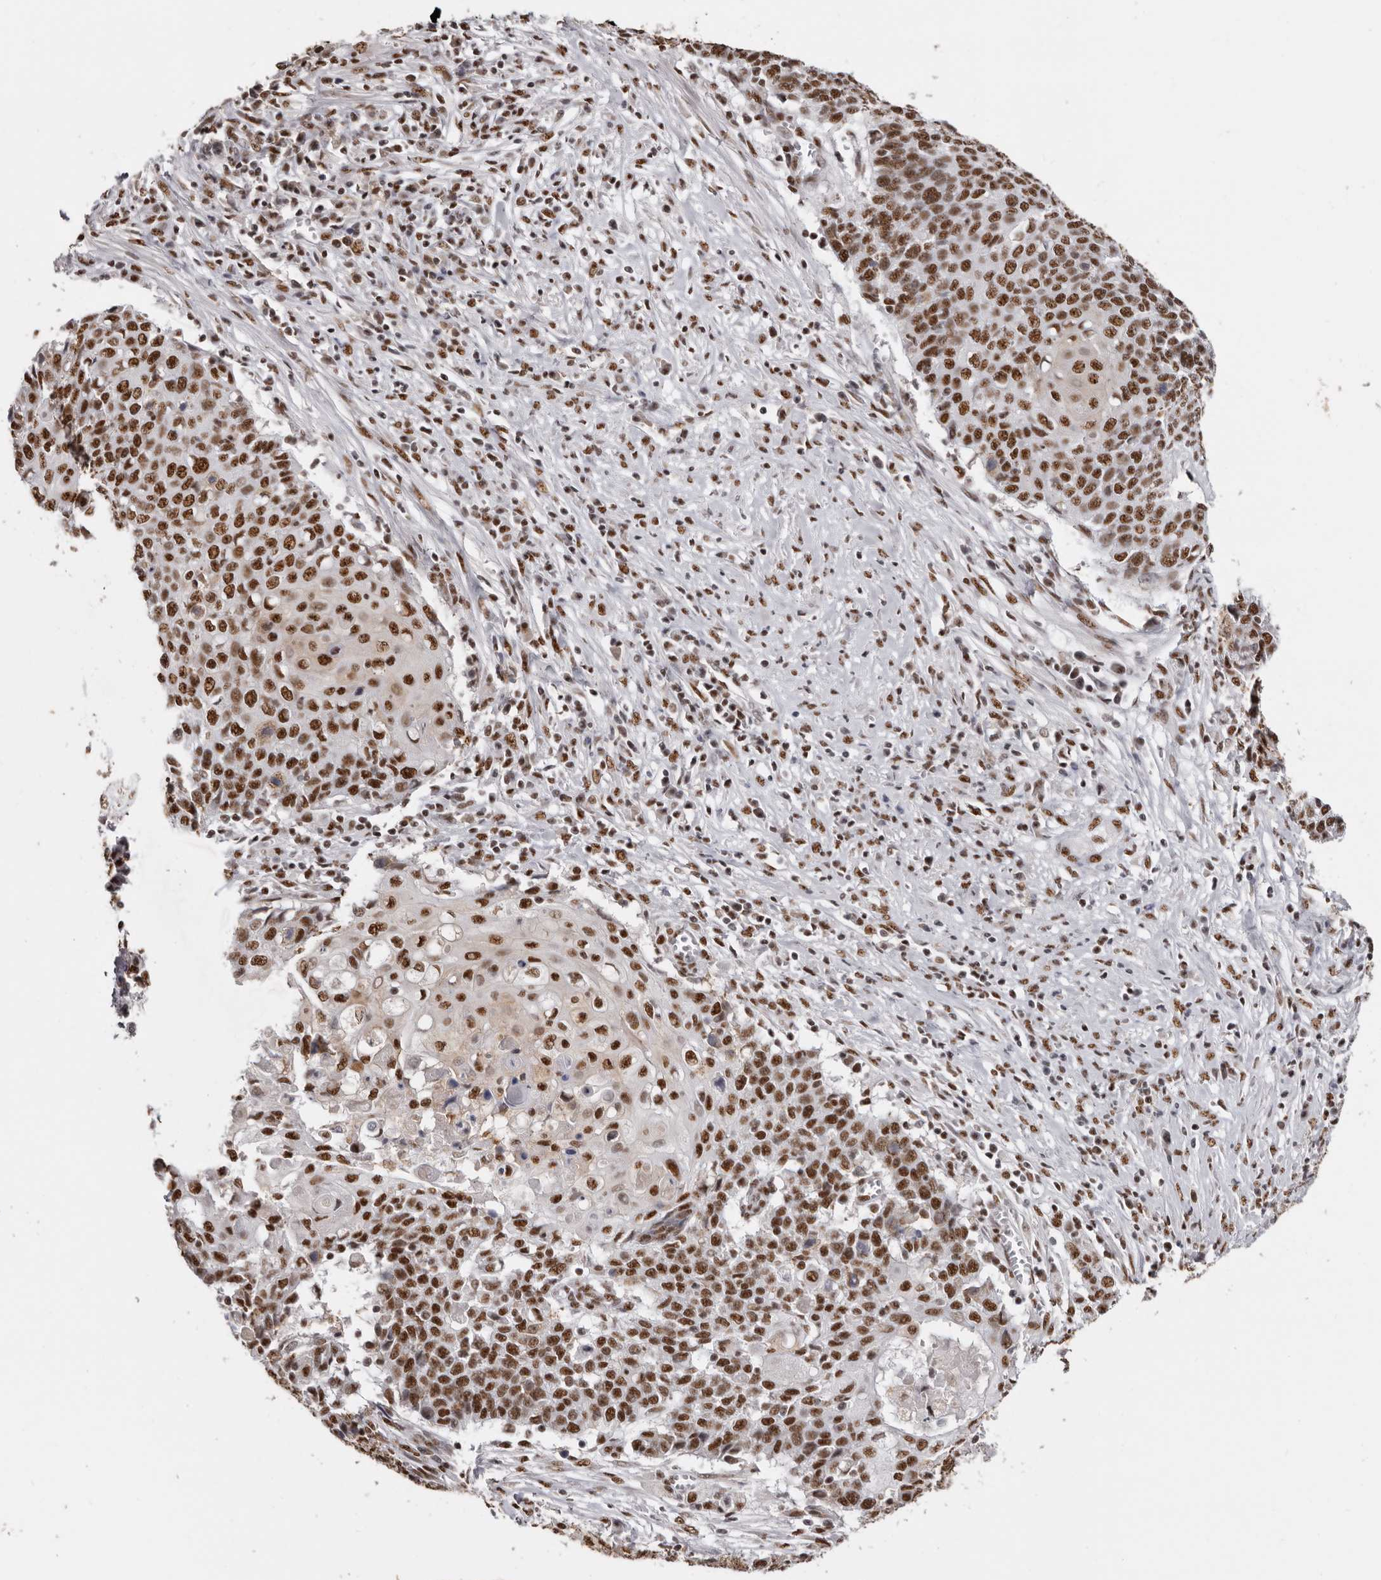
{"staining": {"intensity": "moderate", "quantity": ">75%", "location": "nuclear"}, "tissue": "cervical cancer", "cell_type": "Tumor cells", "image_type": "cancer", "snomed": [{"axis": "morphology", "description": "Squamous cell carcinoma, NOS"}, {"axis": "topography", "description": "Cervix"}], "caption": "The immunohistochemical stain labels moderate nuclear positivity in tumor cells of cervical squamous cell carcinoma tissue.", "gene": "SCAF4", "patient": {"sex": "female", "age": 39}}